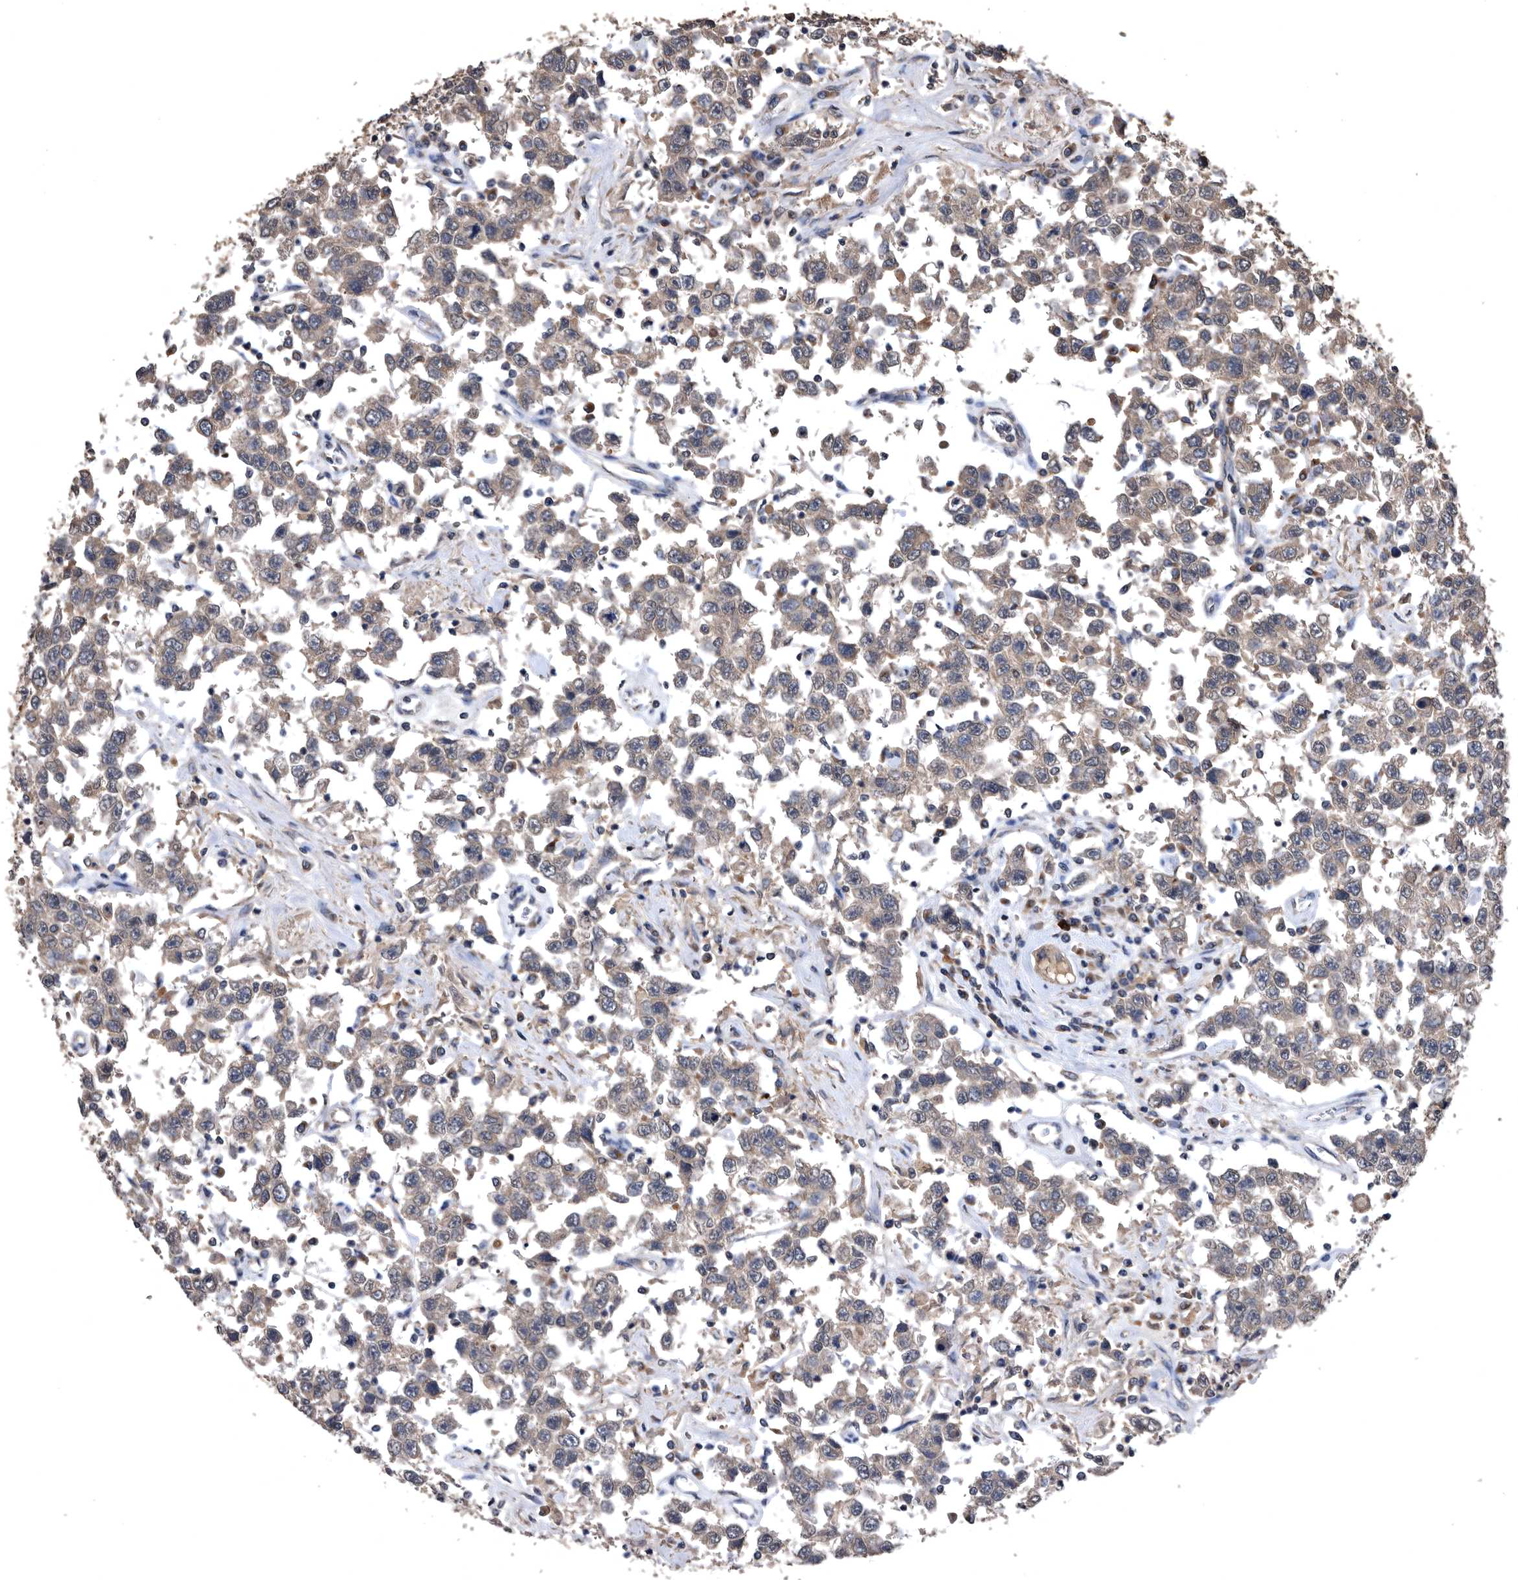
{"staining": {"intensity": "weak", "quantity": "<25%", "location": "cytoplasmic/membranous"}, "tissue": "testis cancer", "cell_type": "Tumor cells", "image_type": "cancer", "snomed": [{"axis": "morphology", "description": "Seminoma, NOS"}, {"axis": "topography", "description": "Testis"}], "caption": "A high-resolution photomicrograph shows IHC staining of seminoma (testis), which exhibits no significant positivity in tumor cells.", "gene": "NRBP1", "patient": {"sex": "male", "age": 41}}